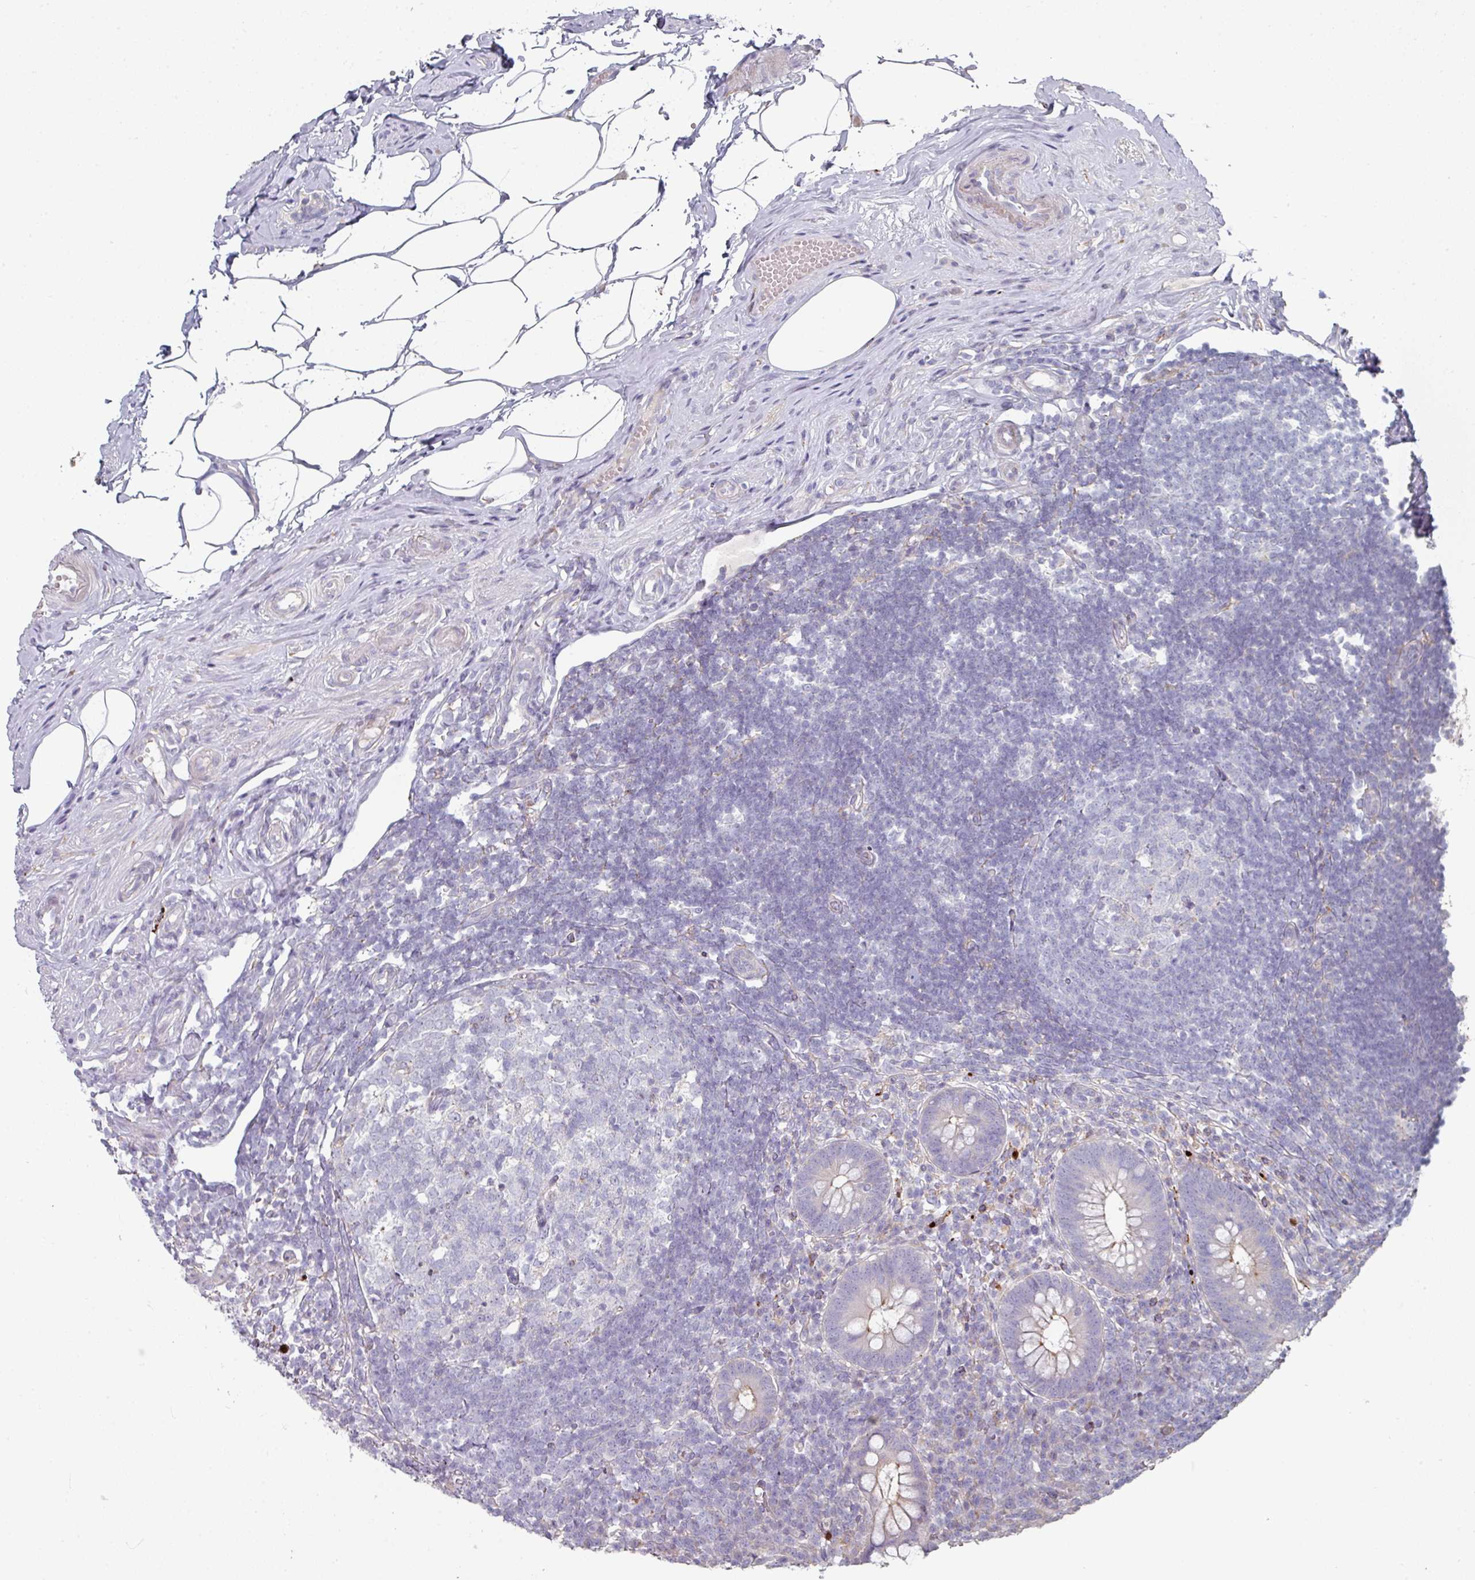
{"staining": {"intensity": "weak", "quantity": "<25%", "location": "cytoplasmic/membranous"}, "tissue": "appendix", "cell_type": "Glandular cells", "image_type": "normal", "snomed": [{"axis": "morphology", "description": "Normal tissue, NOS"}, {"axis": "topography", "description": "Appendix"}], "caption": "This is an IHC image of normal appendix. There is no expression in glandular cells.", "gene": "WSB2", "patient": {"sex": "female", "age": 56}}